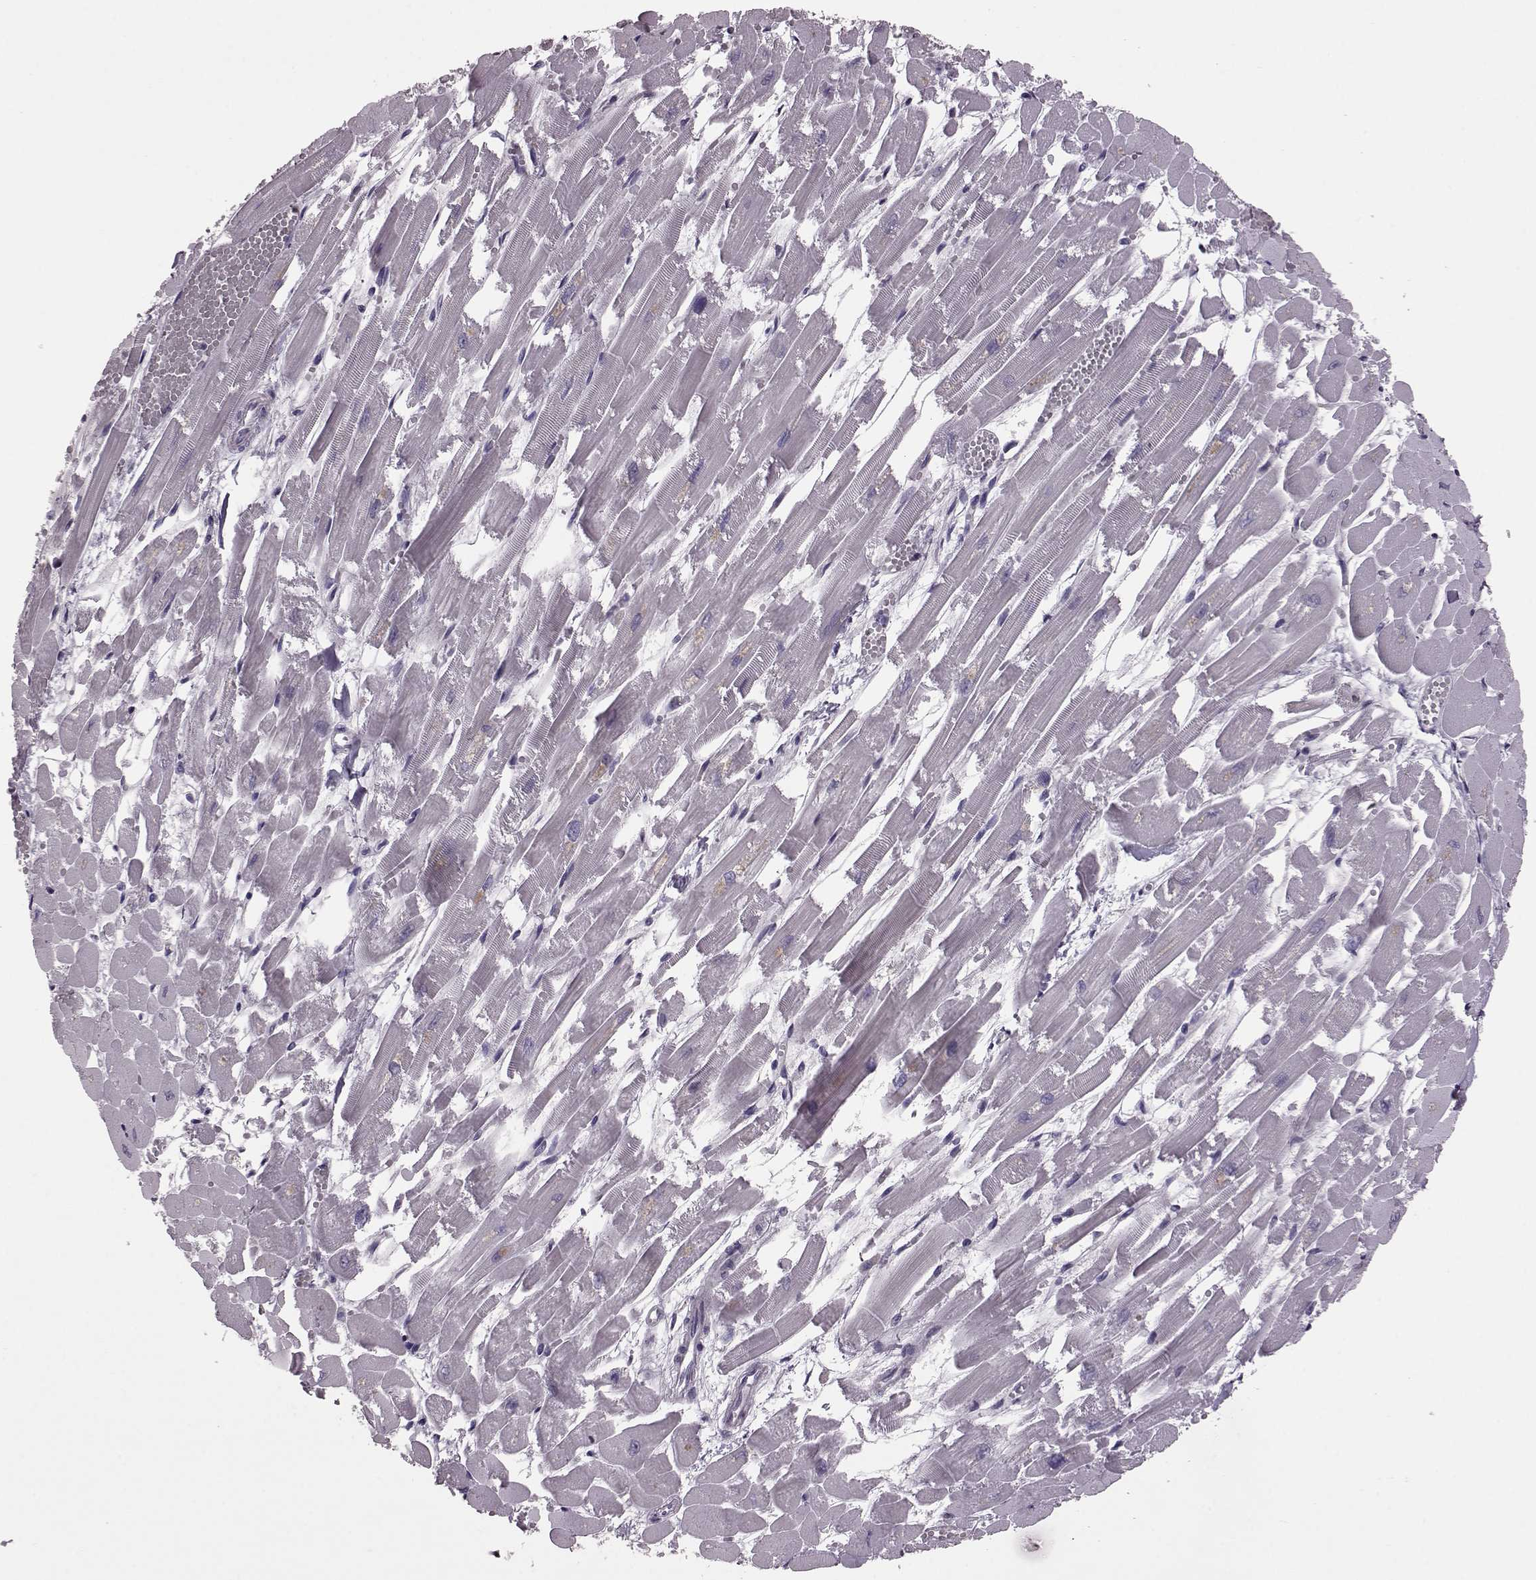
{"staining": {"intensity": "negative", "quantity": "none", "location": "none"}, "tissue": "heart muscle", "cell_type": "Cardiomyocytes", "image_type": "normal", "snomed": [{"axis": "morphology", "description": "Normal tissue, NOS"}, {"axis": "topography", "description": "Heart"}], "caption": "Cardiomyocytes show no significant expression in benign heart muscle. (DAB (3,3'-diaminobenzidine) IHC with hematoxylin counter stain).", "gene": "RIMS2", "patient": {"sex": "female", "age": 52}}